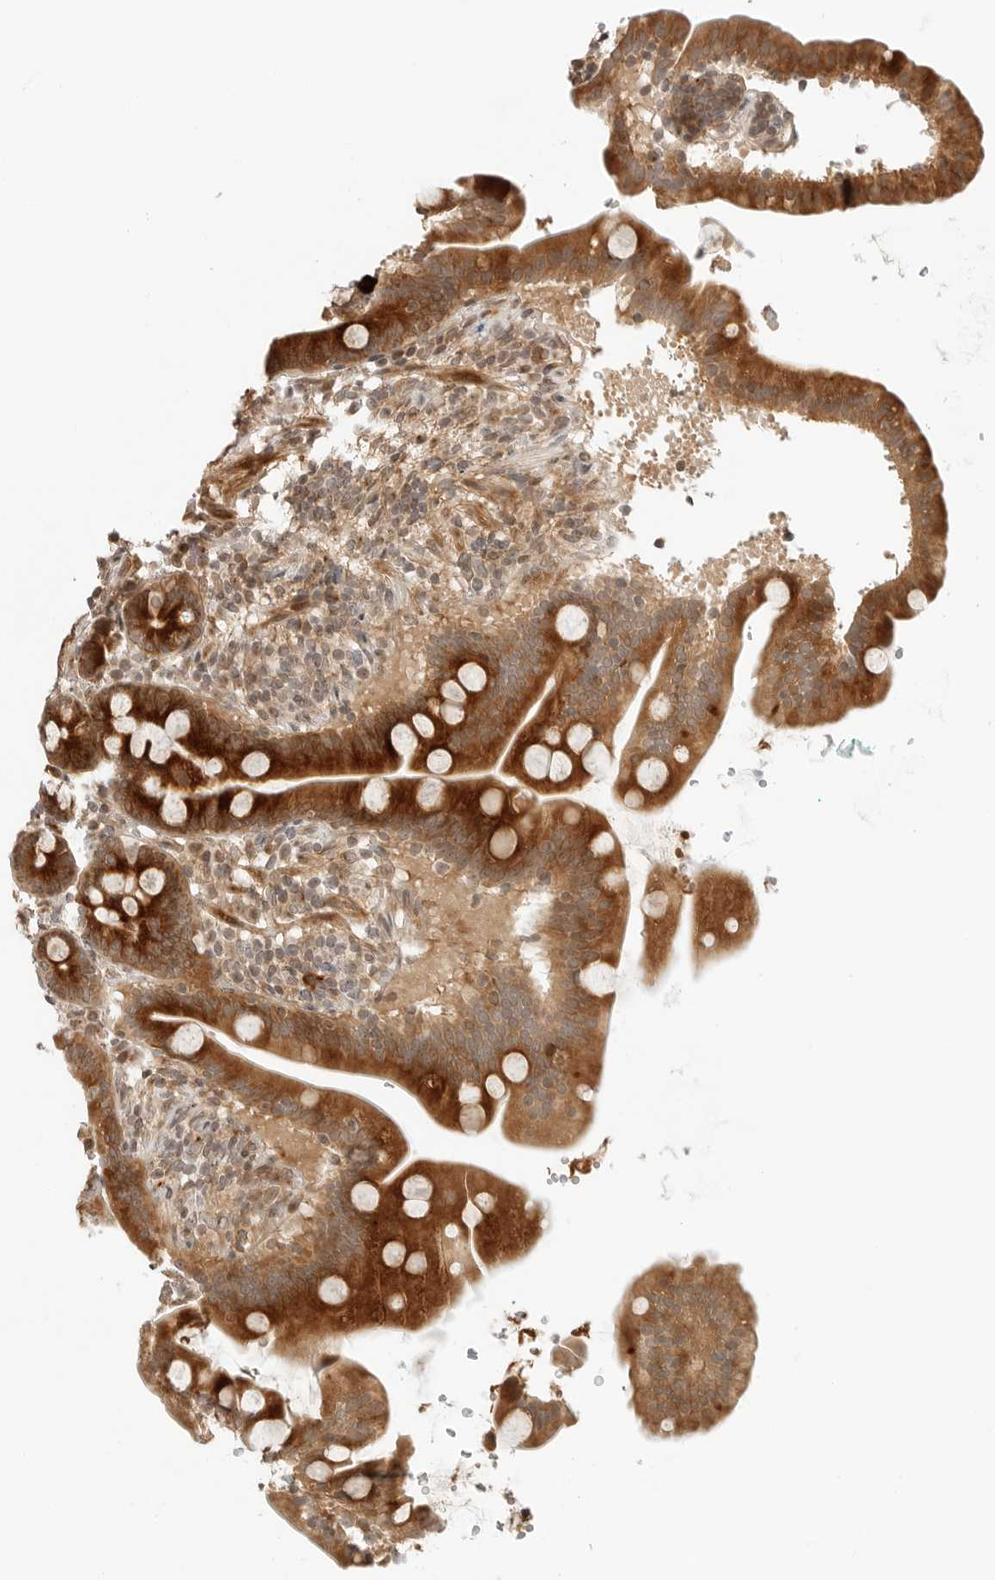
{"staining": {"intensity": "strong", "quantity": ">75%", "location": "cytoplasmic/membranous"}, "tissue": "duodenum", "cell_type": "Glandular cells", "image_type": "normal", "snomed": [{"axis": "morphology", "description": "Normal tissue, NOS"}, {"axis": "topography", "description": "Duodenum"}], "caption": "Immunohistochemical staining of unremarkable duodenum exhibits strong cytoplasmic/membranous protein positivity in about >75% of glandular cells.", "gene": "GEM", "patient": {"sex": "male", "age": 54}}